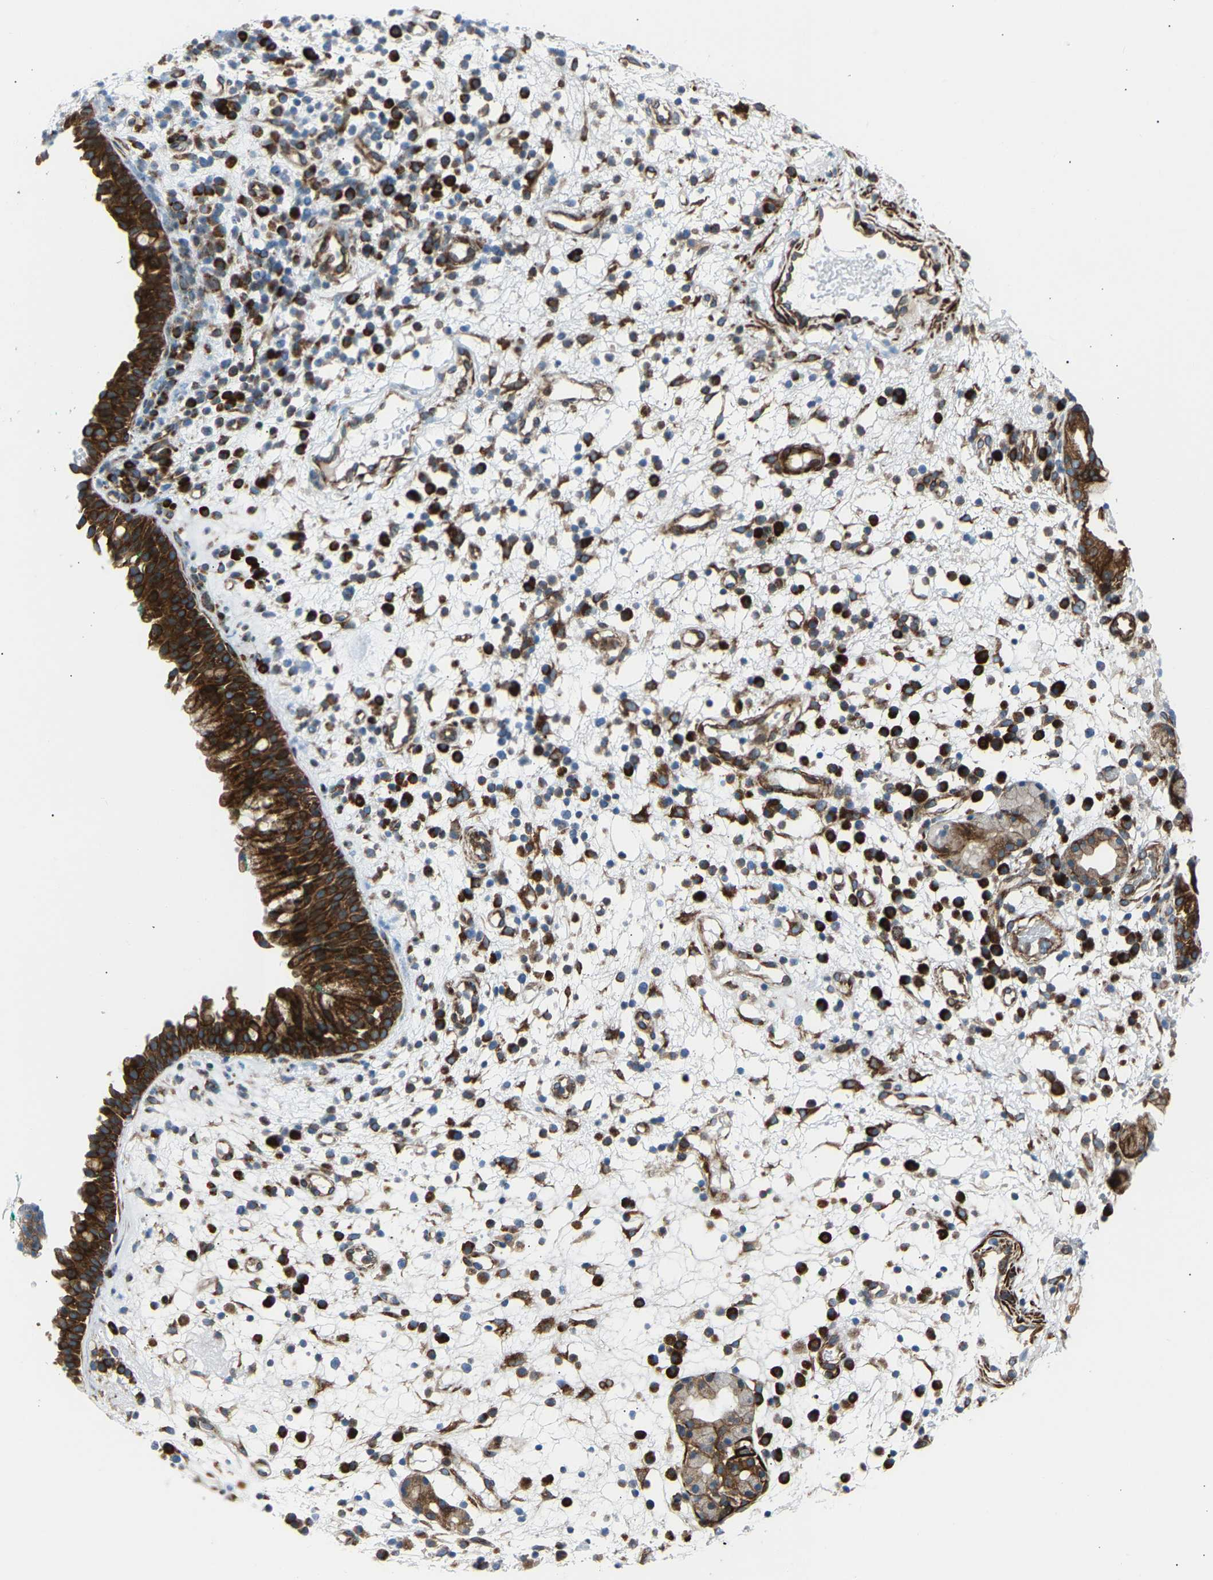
{"staining": {"intensity": "strong", "quantity": ">75%", "location": "cytoplasmic/membranous"}, "tissue": "nasopharynx", "cell_type": "Respiratory epithelial cells", "image_type": "normal", "snomed": [{"axis": "morphology", "description": "Normal tissue, NOS"}, {"axis": "morphology", "description": "Basal cell carcinoma"}, {"axis": "topography", "description": "Cartilage tissue"}, {"axis": "topography", "description": "Nasopharynx"}, {"axis": "topography", "description": "Oral tissue"}], "caption": "The histopathology image exhibits immunohistochemical staining of unremarkable nasopharynx. There is strong cytoplasmic/membranous staining is present in about >75% of respiratory epithelial cells.", "gene": "VPS41", "patient": {"sex": "female", "age": 77}}